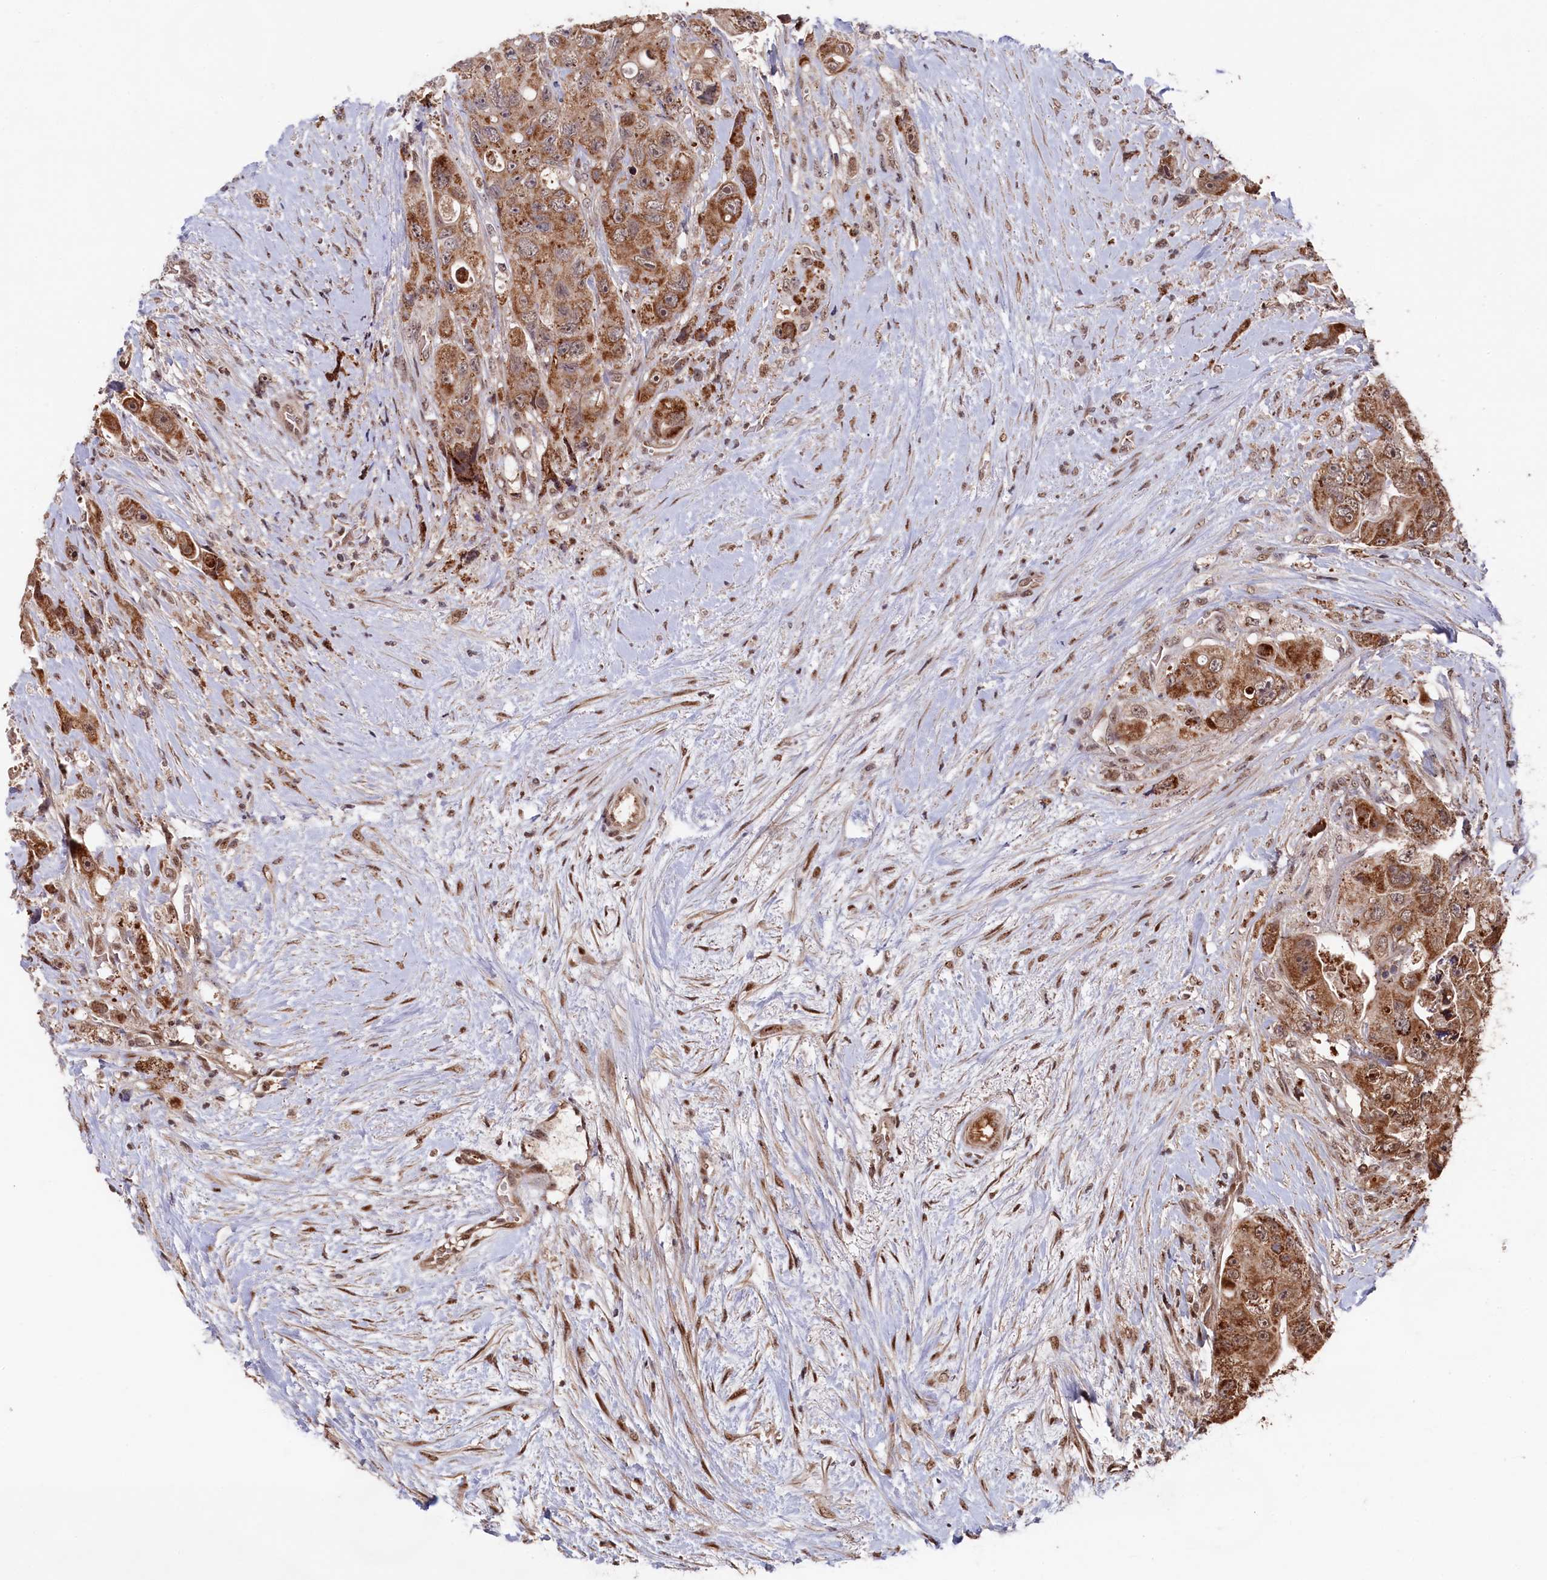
{"staining": {"intensity": "strong", "quantity": ">75%", "location": "cytoplasmic/membranous"}, "tissue": "colorectal cancer", "cell_type": "Tumor cells", "image_type": "cancer", "snomed": [{"axis": "morphology", "description": "Adenocarcinoma, NOS"}, {"axis": "topography", "description": "Colon"}], "caption": "This micrograph reveals immunohistochemistry staining of colorectal adenocarcinoma, with high strong cytoplasmic/membranous positivity in about >75% of tumor cells.", "gene": "CLPX", "patient": {"sex": "female", "age": 46}}